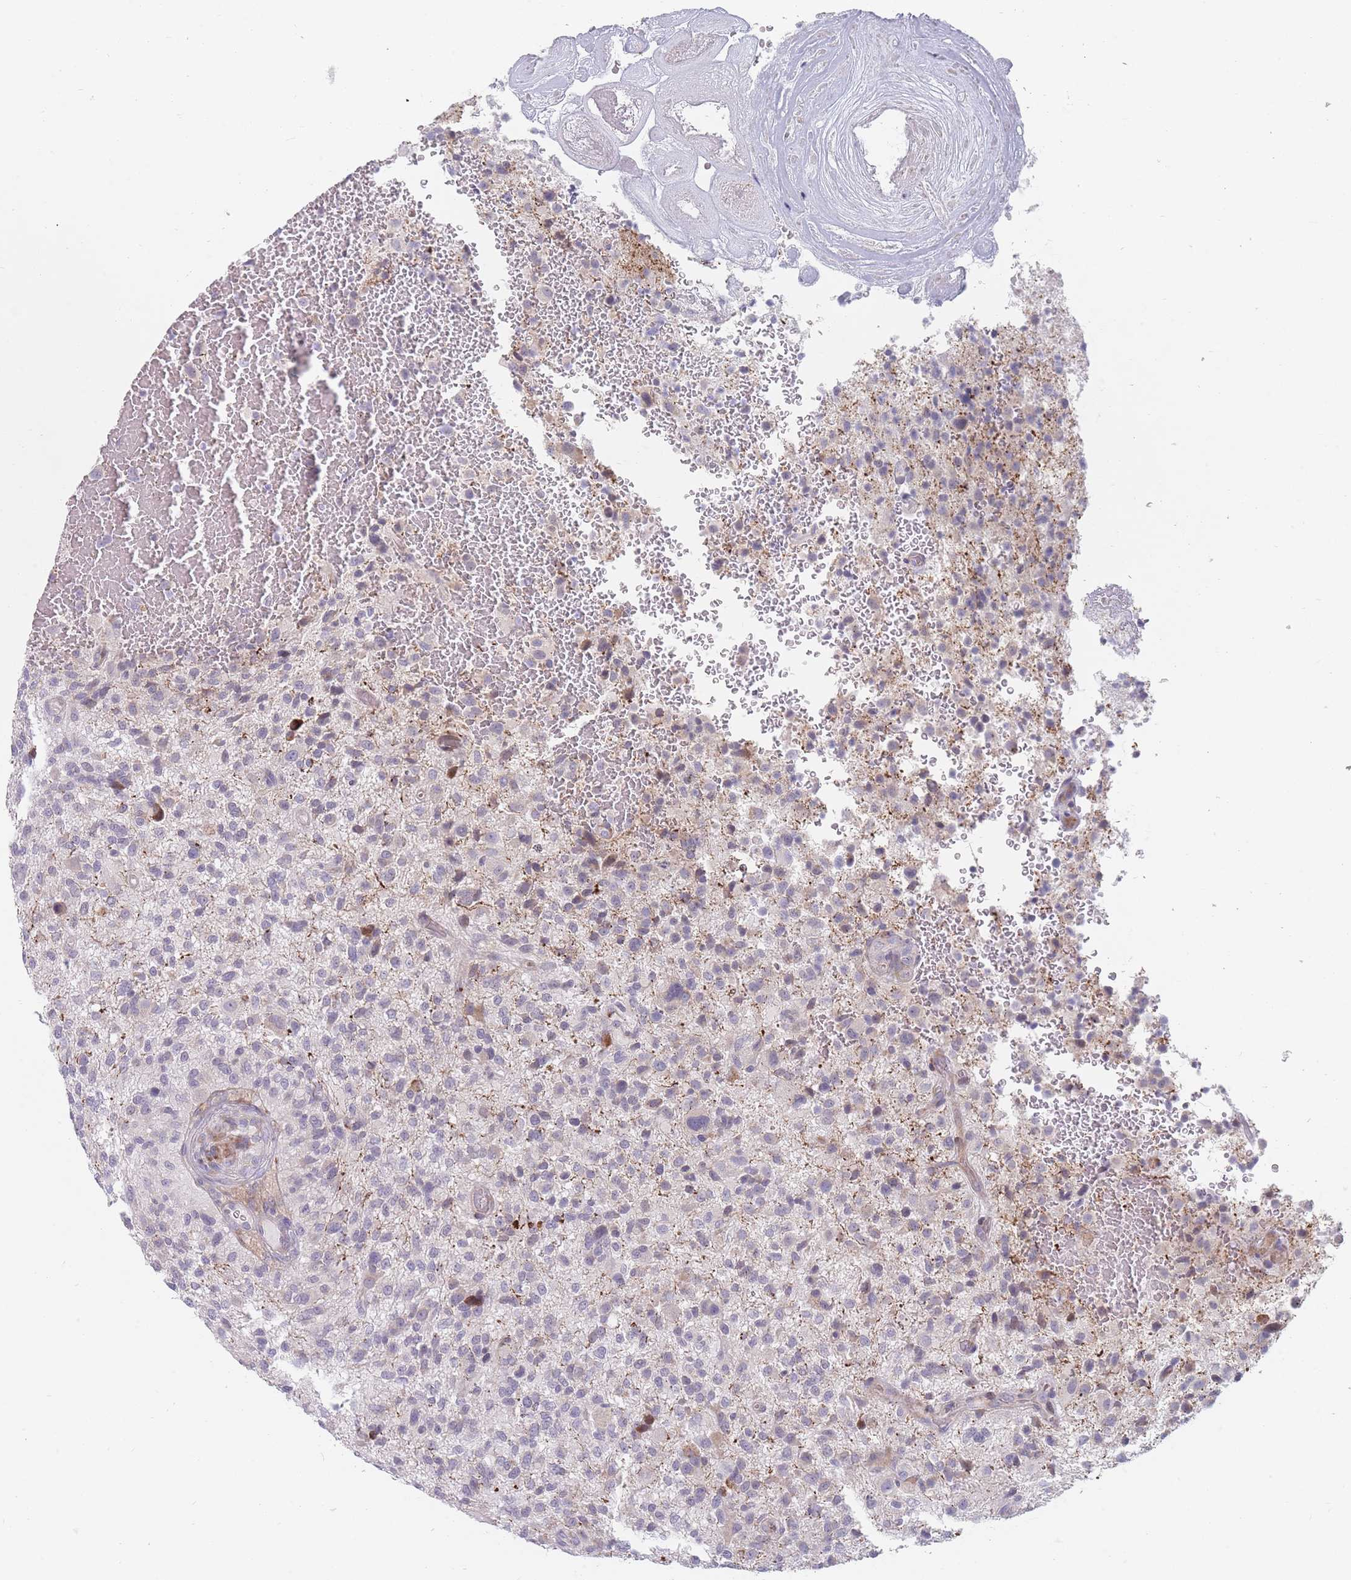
{"staining": {"intensity": "negative", "quantity": "none", "location": "none"}, "tissue": "glioma", "cell_type": "Tumor cells", "image_type": "cancer", "snomed": [{"axis": "morphology", "description": "Glioma, malignant, High grade"}, {"axis": "topography", "description": "Brain"}], "caption": "Malignant glioma (high-grade) stained for a protein using IHC reveals no positivity tumor cells.", "gene": "SPATS1", "patient": {"sex": "male", "age": 47}}